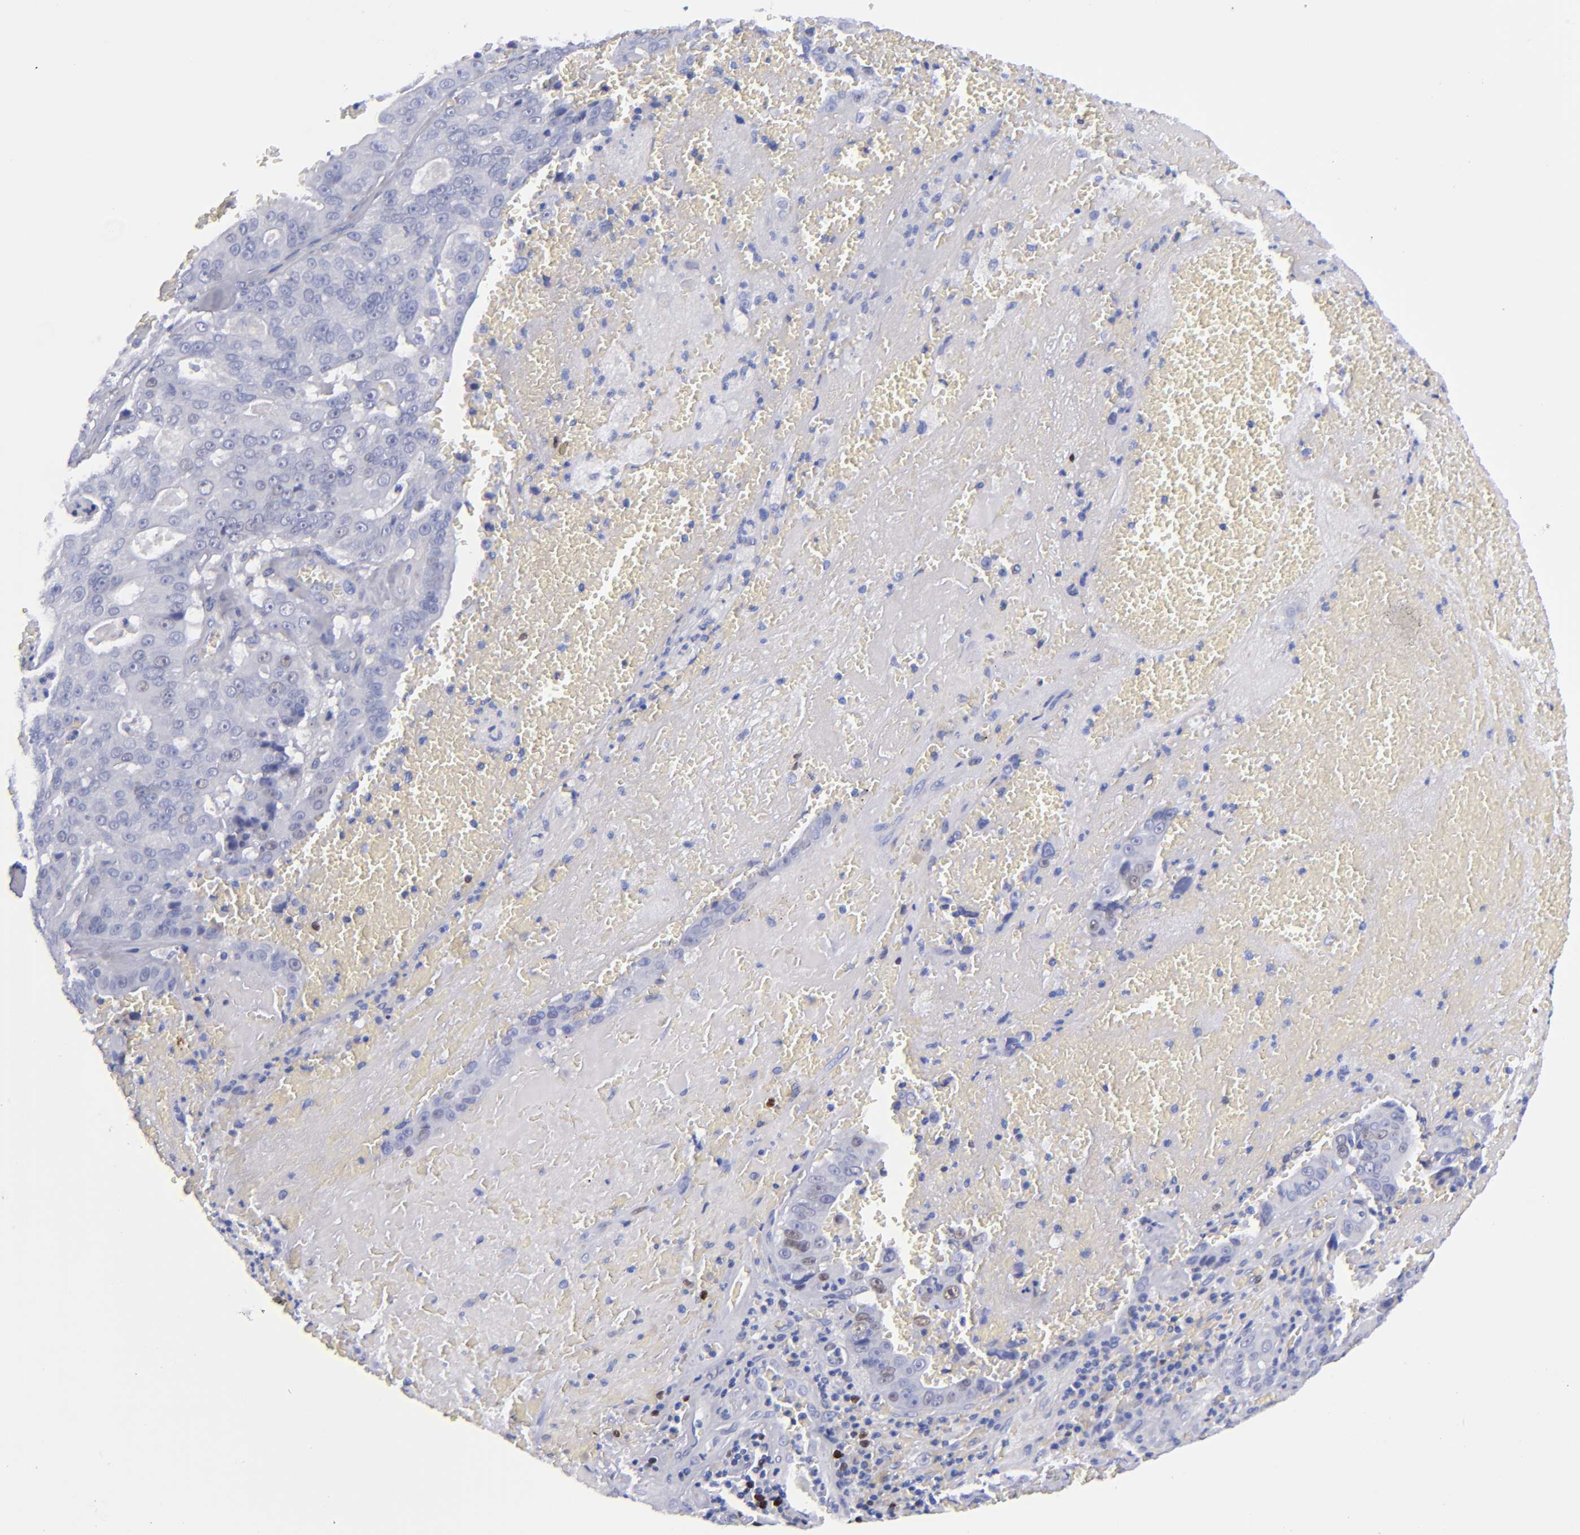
{"staining": {"intensity": "negative", "quantity": "none", "location": "none"}, "tissue": "liver cancer", "cell_type": "Tumor cells", "image_type": "cancer", "snomed": [{"axis": "morphology", "description": "Cholangiocarcinoma"}, {"axis": "topography", "description": "Liver"}], "caption": "Liver cancer was stained to show a protein in brown. There is no significant expression in tumor cells.", "gene": "MCM7", "patient": {"sex": "female", "age": 79}}